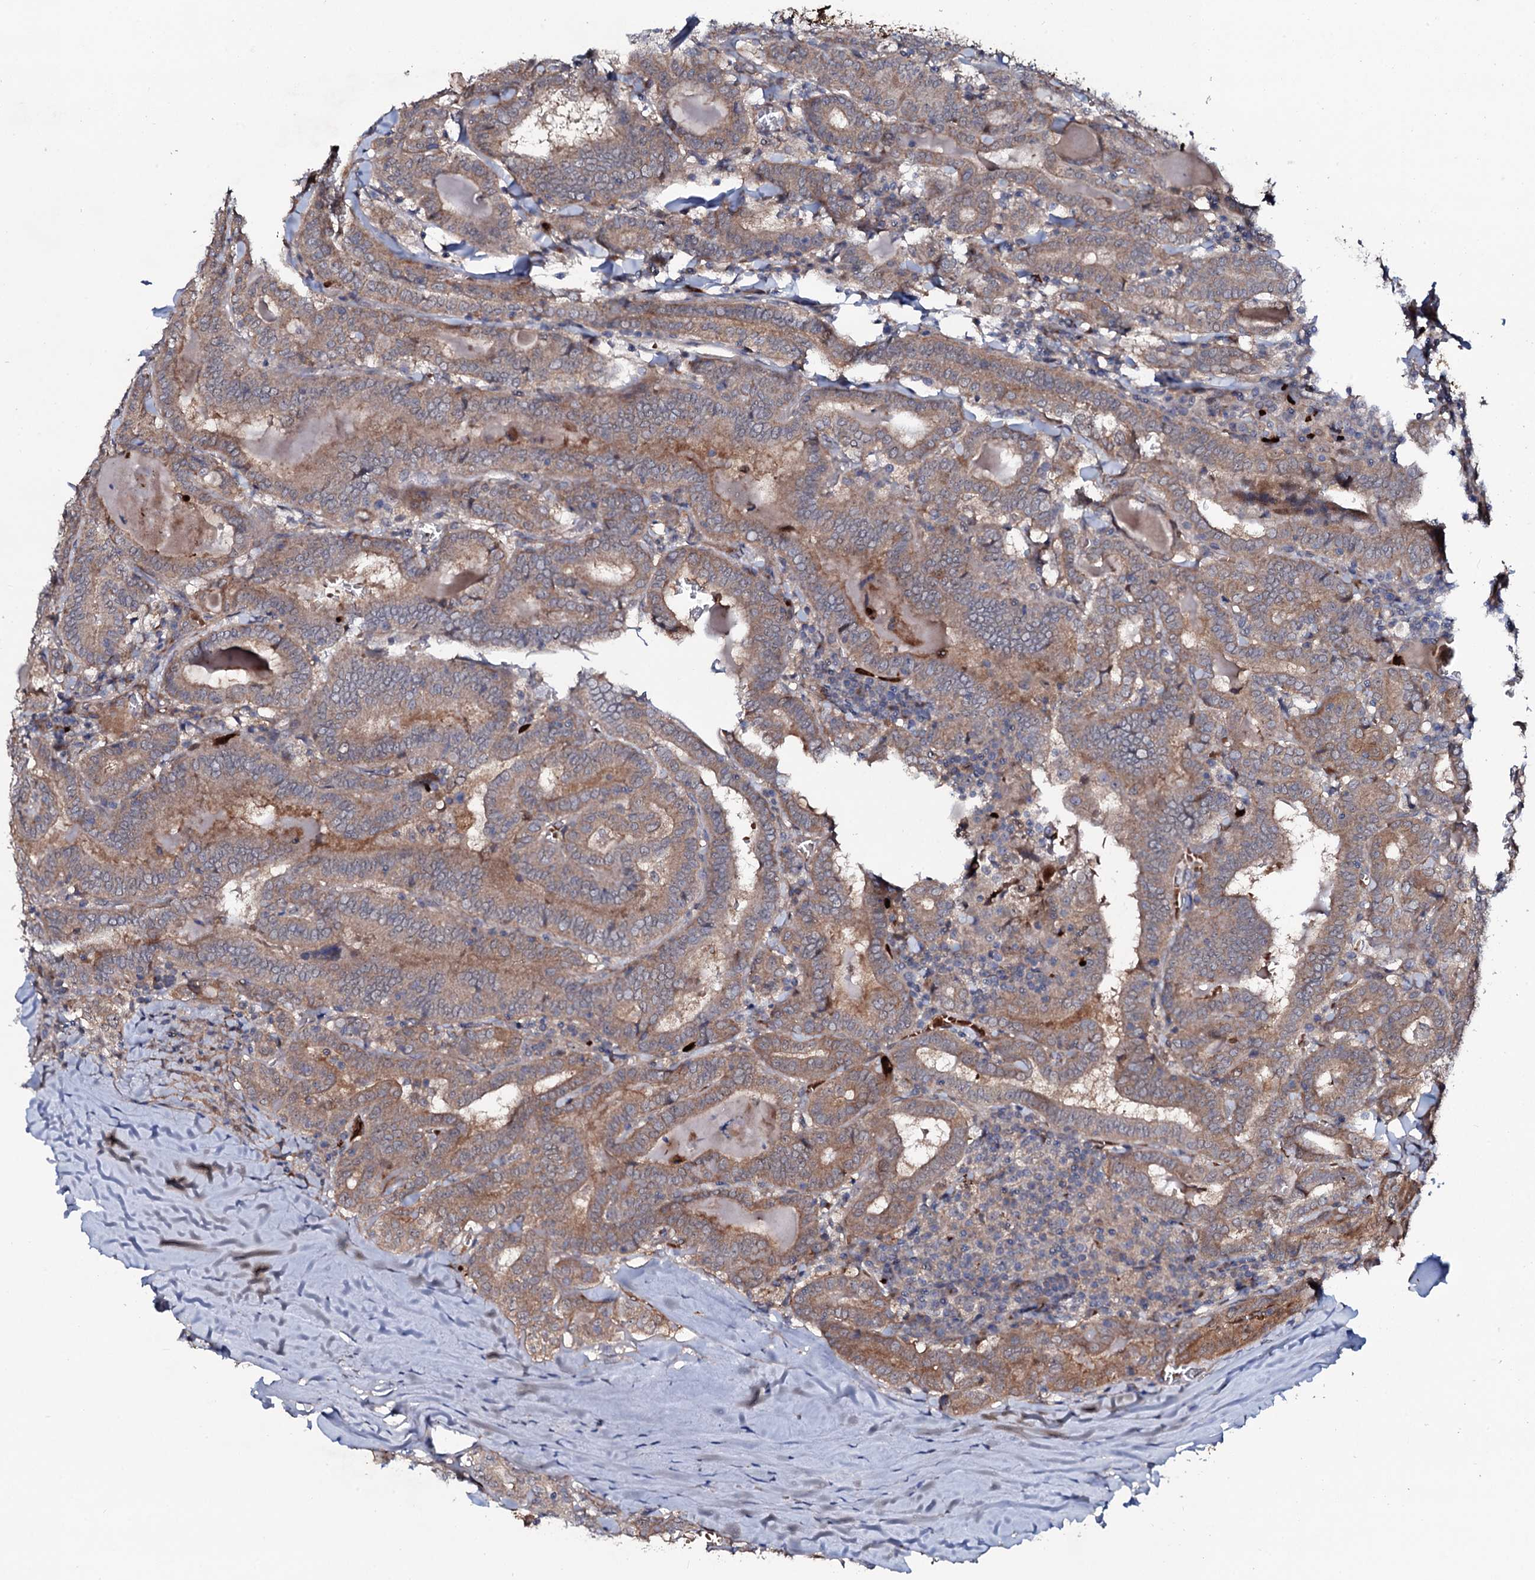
{"staining": {"intensity": "moderate", "quantity": ">75%", "location": "cytoplasmic/membranous"}, "tissue": "thyroid cancer", "cell_type": "Tumor cells", "image_type": "cancer", "snomed": [{"axis": "morphology", "description": "Papillary adenocarcinoma, NOS"}, {"axis": "topography", "description": "Thyroid gland"}], "caption": "A micrograph of human thyroid cancer stained for a protein reveals moderate cytoplasmic/membranous brown staining in tumor cells.", "gene": "COG6", "patient": {"sex": "female", "age": 72}}